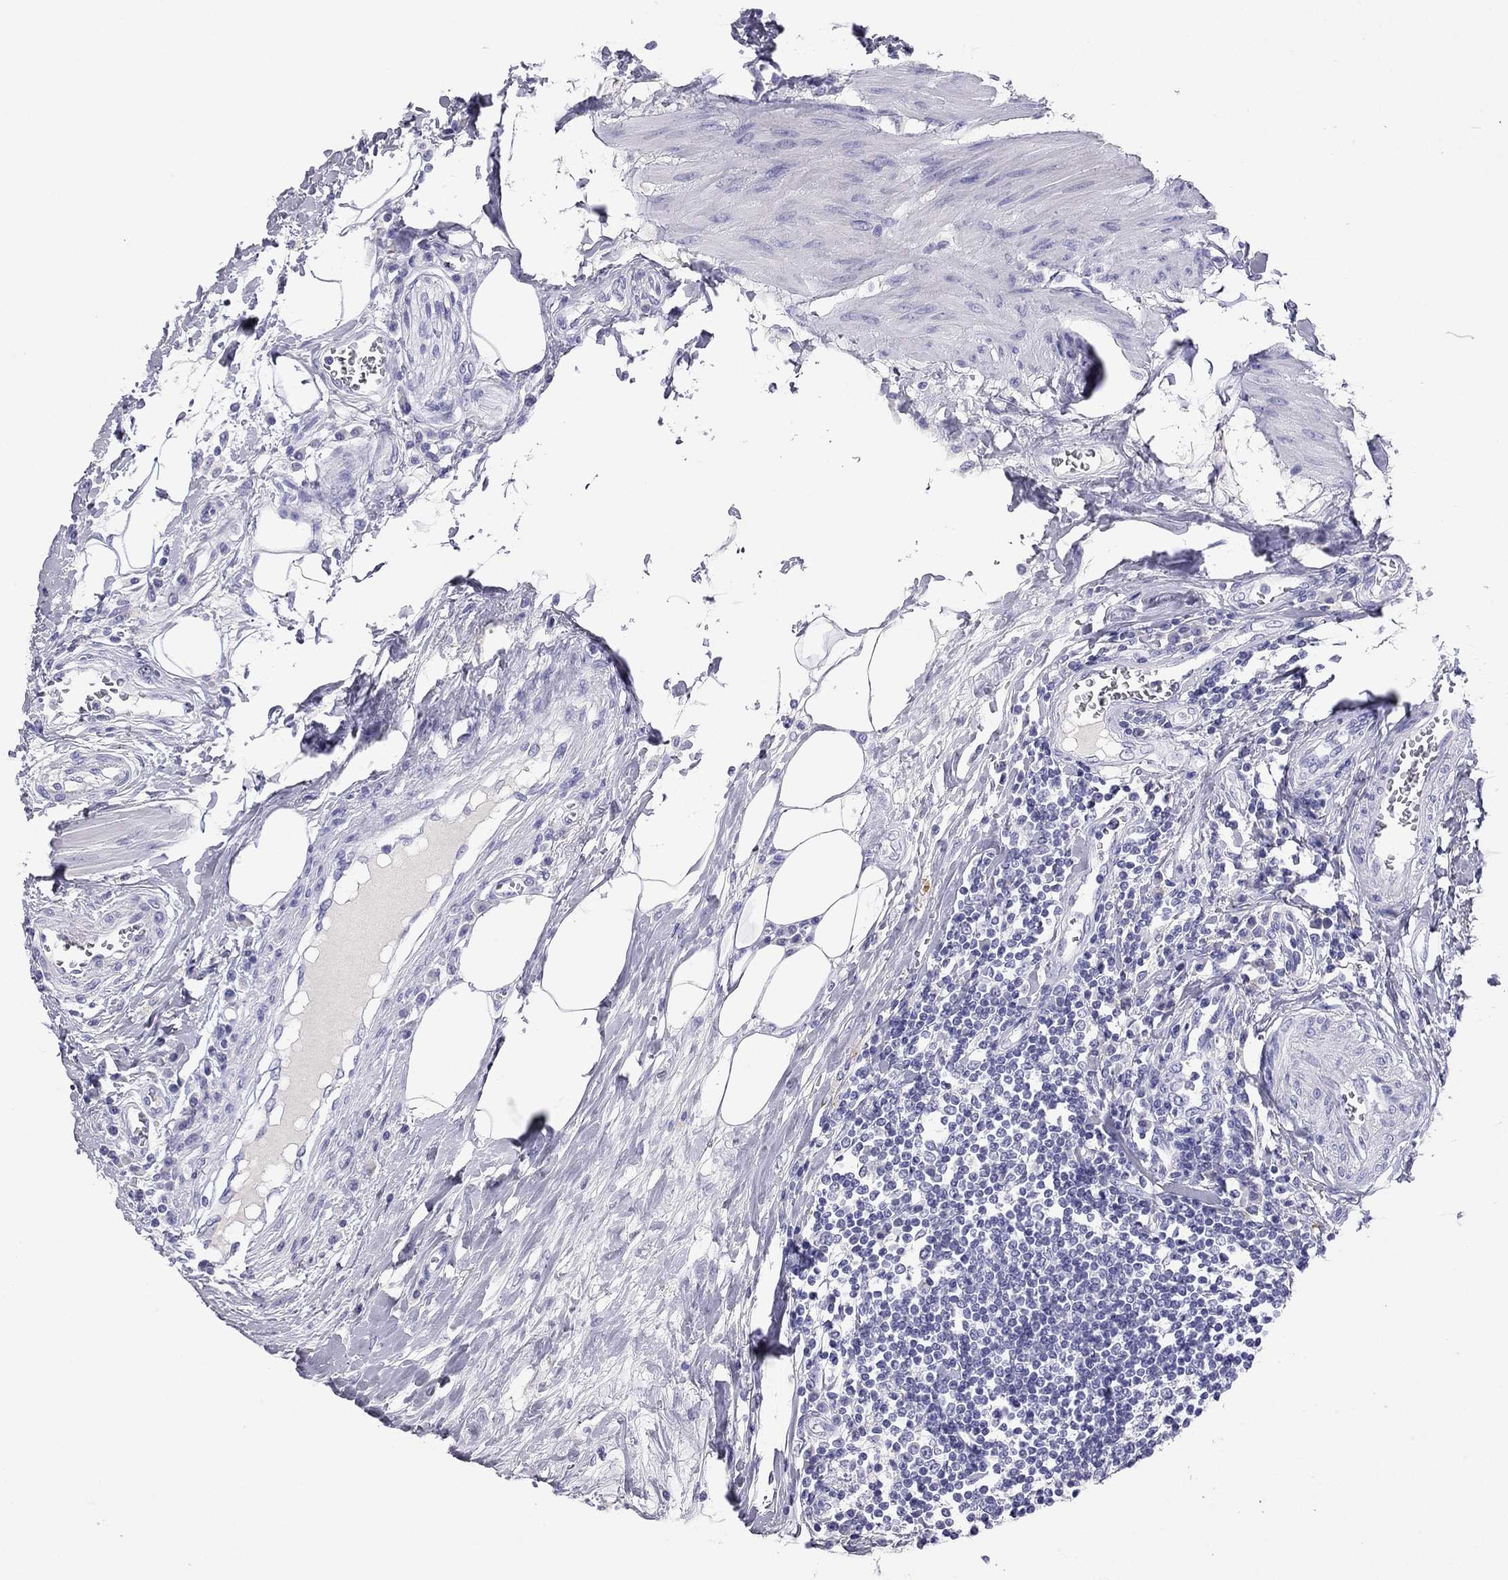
{"staining": {"intensity": "negative", "quantity": "none", "location": "none"}, "tissue": "urothelial cancer", "cell_type": "Tumor cells", "image_type": "cancer", "snomed": [{"axis": "morphology", "description": "Urothelial carcinoma, High grade"}, {"axis": "topography", "description": "Urinary bladder"}], "caption": "There is no significant expression in tumor cells of high-grade urothelial carcinoma.", "gene": "ODF4", "patient": {"sex": "female", "age": 58}}